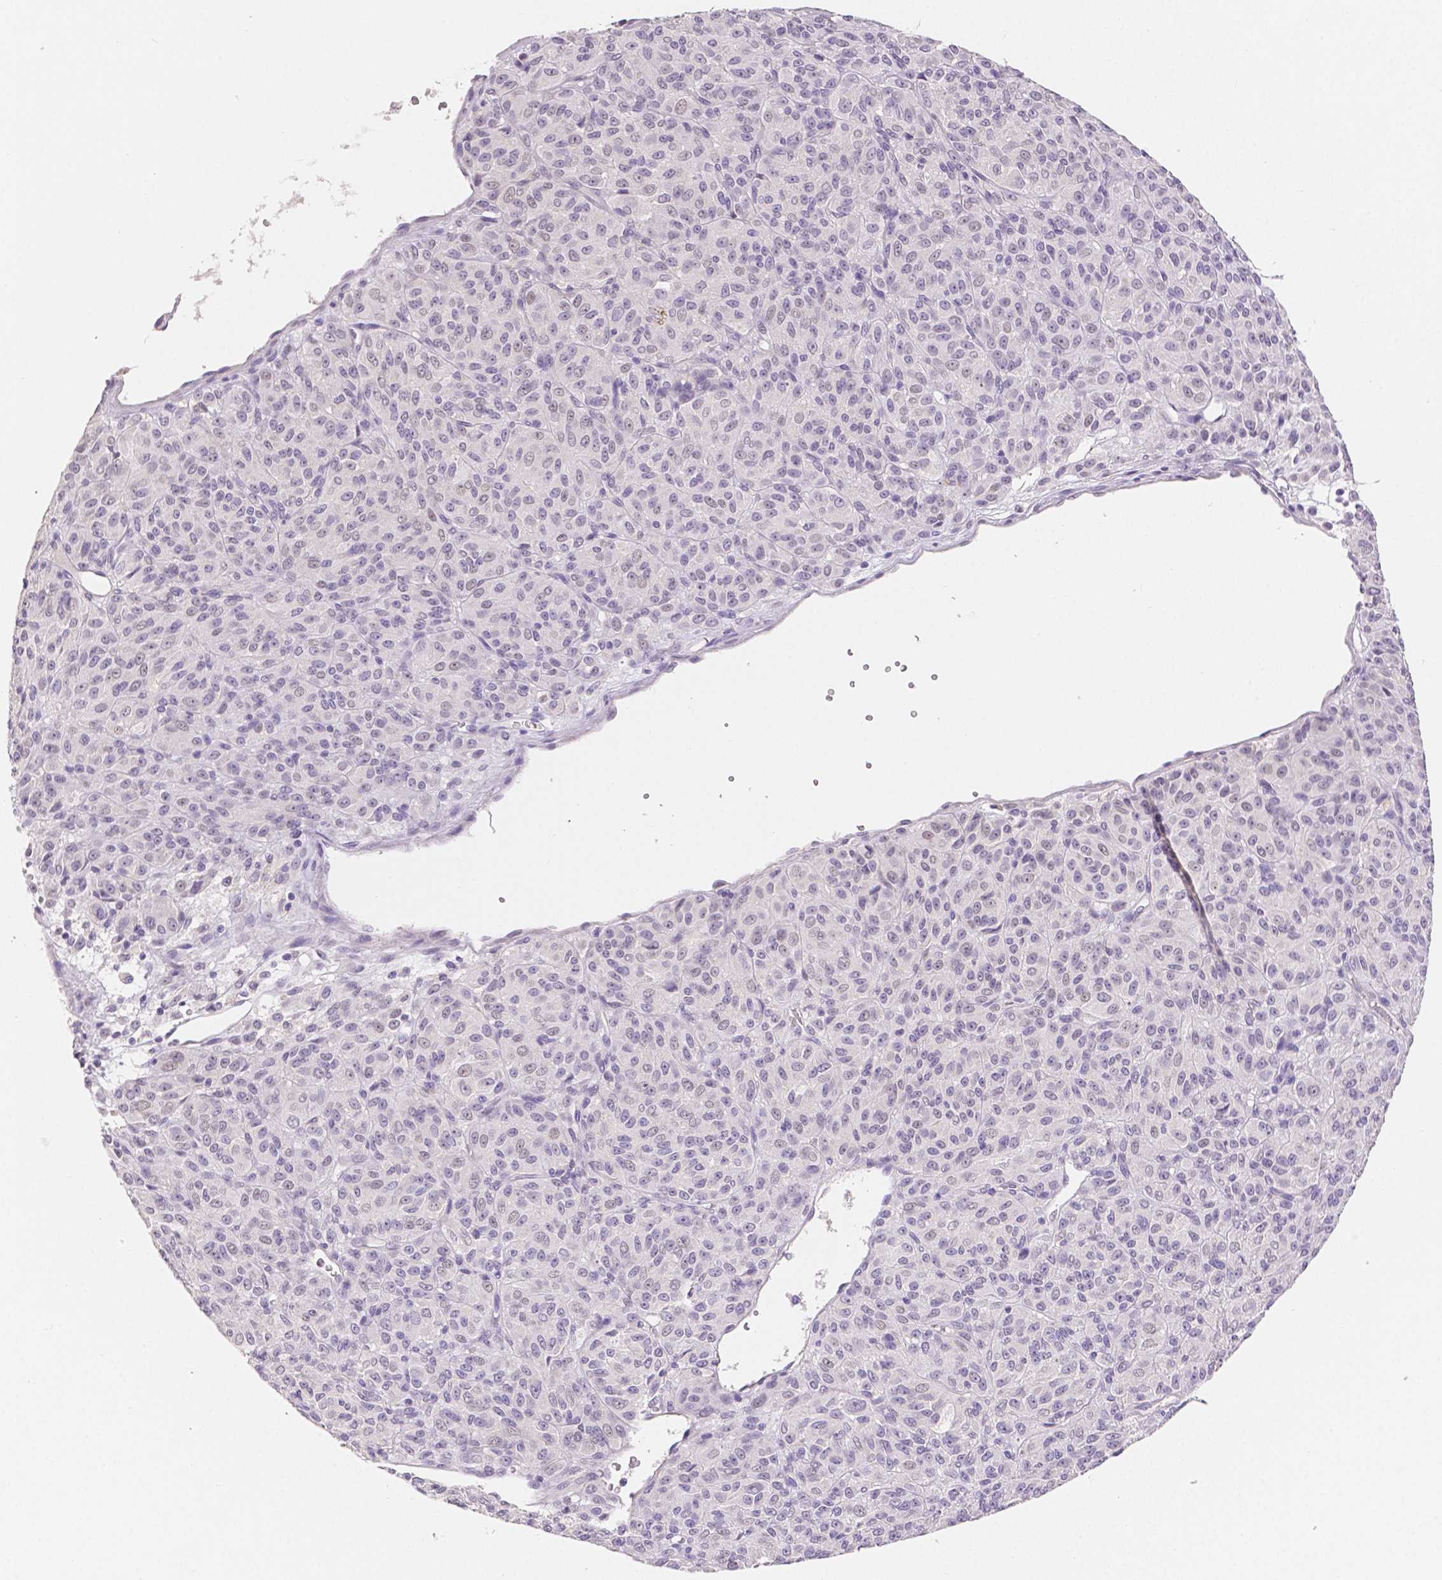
{"staining": {"intensity": "negative", "quantity": "none", "location": "none"}, "tissue": "melanoma", "cell_type": "Tumor cells", "image_type": "cancer", "snomed": [{"axis": "morphology", "description": "Malignant melanoma, Metastatic site"}, {"axis": "topography", "description": "Brain"}], "caption": "High magnification brightfield microscopy of melanoma stained with DAB (brown) and counterstained with hematoxylin (blue): tumor cells show no significant expression. Brightfield microscopy of immunohistochemistry stained with DAB (brown) and hematoxylin (blue), captured at high magnification.", "gene": "OCLN", "patient": {"sex": "female", "age": 56}}